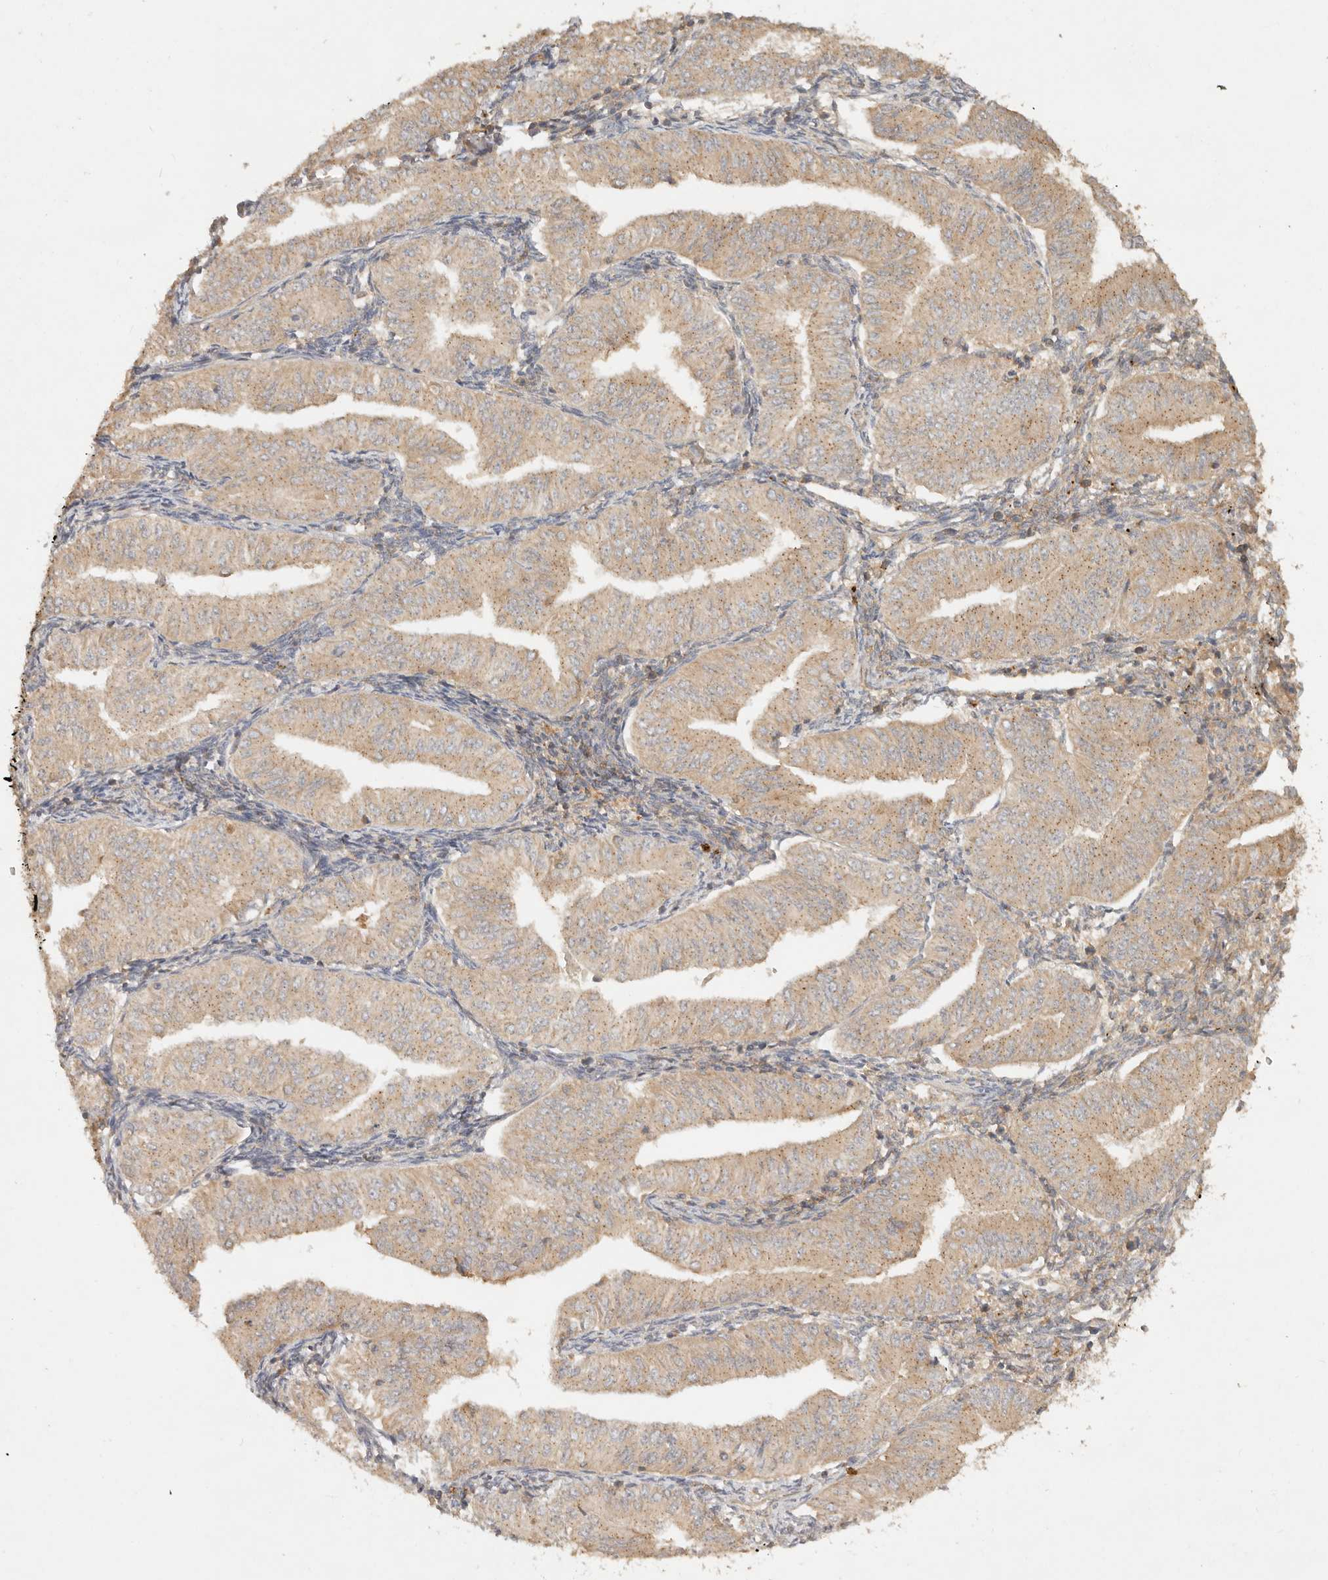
{"staining": {"intensity": "moderate", "quantity": ">75%", "location": "cytoplasmic/membranous"}, "tissue": "endometrial cancer", "cell_type": "Tumor cells", "image_type": "cancer", "snomed": [{"axis": "morphology", "description": "Normal tissue, NOS"}, {"axis": "morphology", "description": "Adenocarcinoma, NOS"}, {"axis": "topography", "description": "Endometrium"}], "caption": "Immunohistochemical staining of human adenocarcinoma (endometrial) displays moderate cytoplasmic/membranous protein staining in about >75% of tumor cells. (DAB (3,3'-diaminobenzidine) = brown stain, brightfield microscopy at high magnification).", "gene": "HECTD3", "patient": {"sex": "female", "age": 53}}